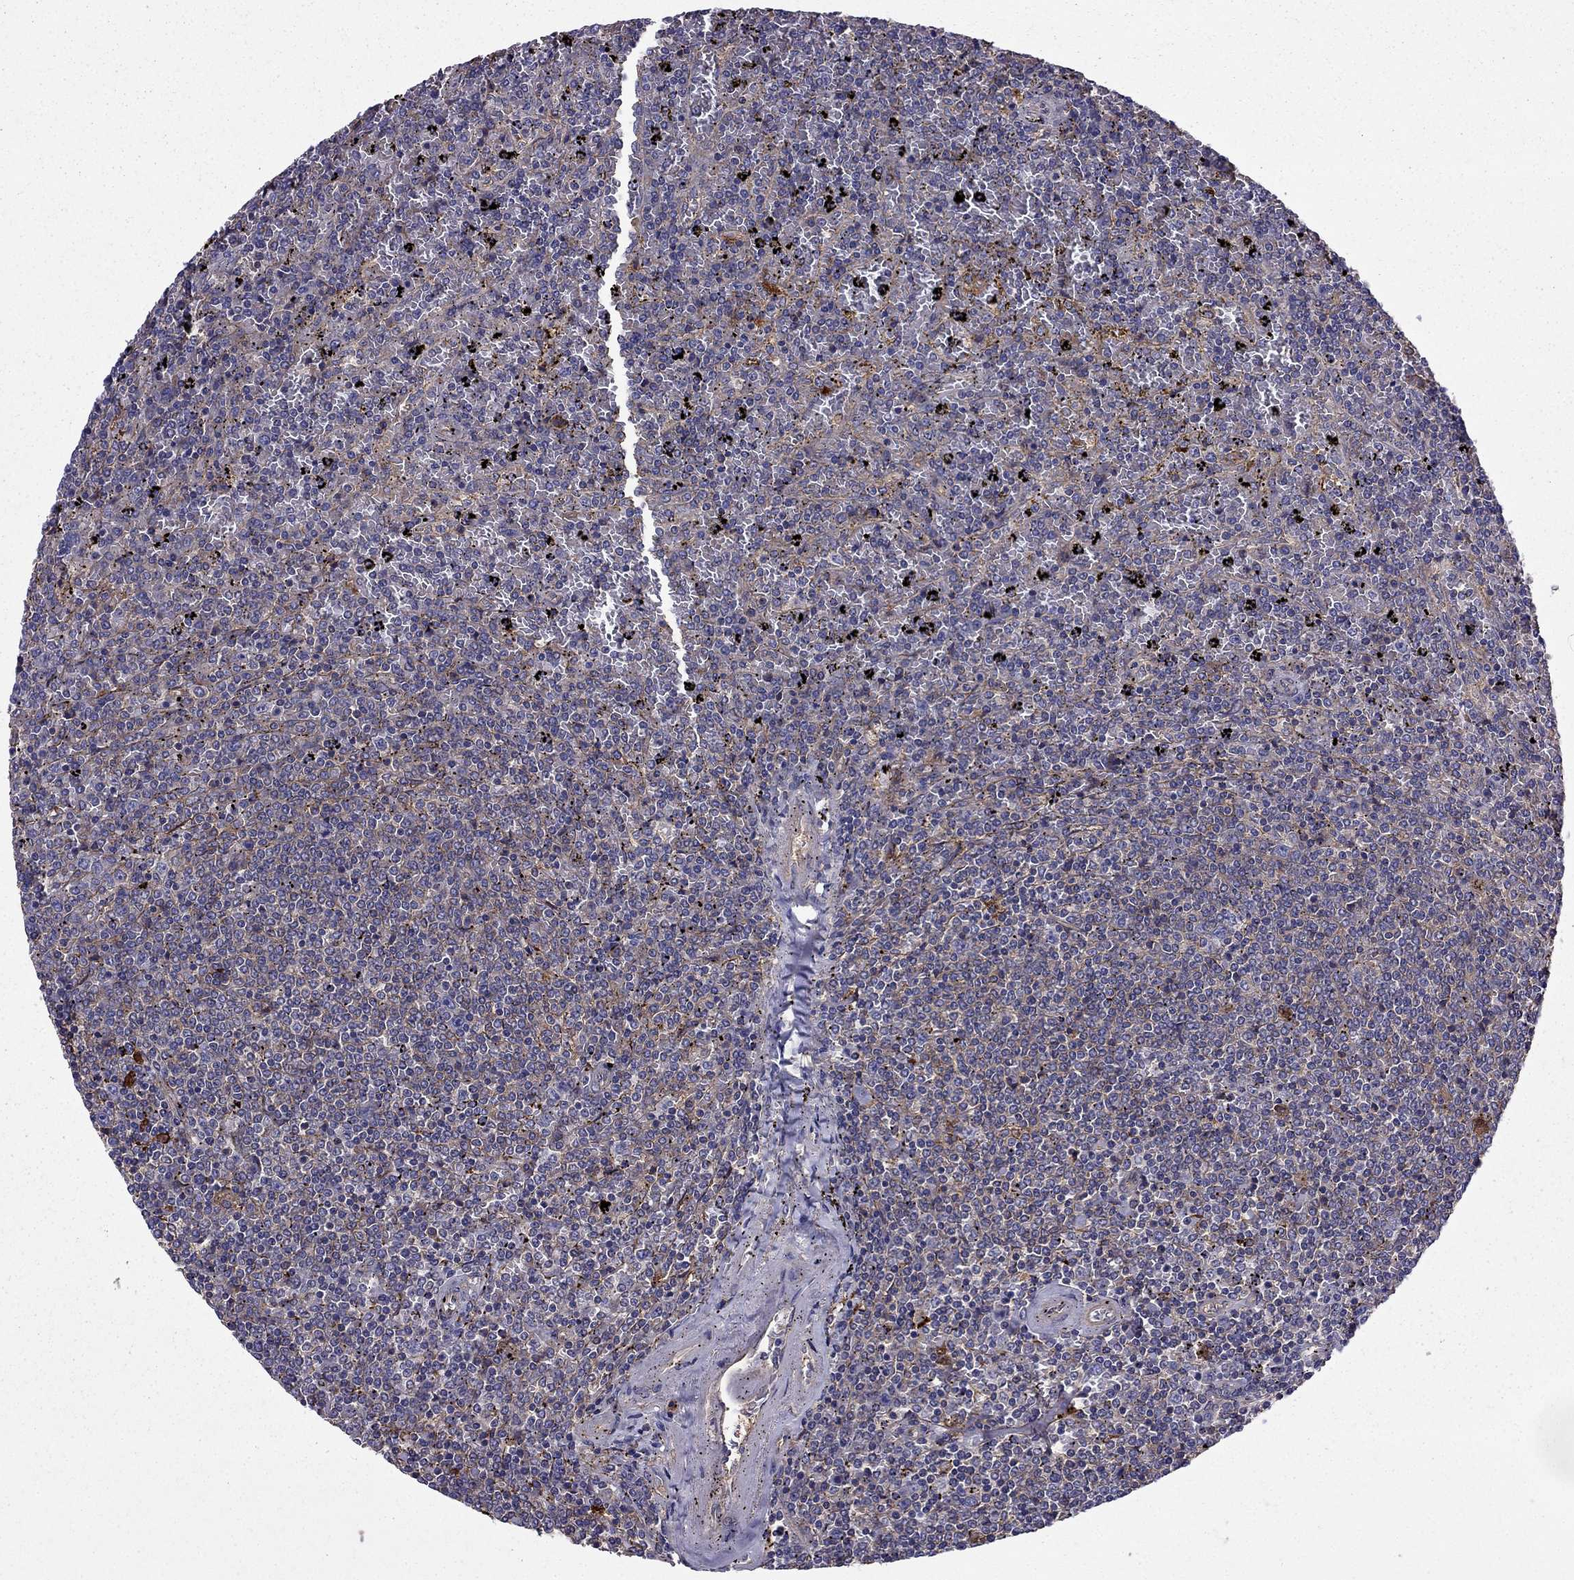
{"staining": {"intensity": "negative", "quantity": "none", "location": "none"}, "tissue": "lymphoma", "cell_type": "Tumor cells", "image_type": "cancer", "snomed": [{"axis": "morphology", "description": "Malignant lymphoma, non-Hodgkin's type, Low grade"}, {"axis": "topography", "description": "Spleen"}], "caption": "High magnification brightfield microscopy of lymphoma stained with DAB (brown) and counterstained with hematoxylin (blue): tumor cells show no significant expression. (DAB immunohistochemistry visualized using brightfield microscopy, high magnification).", "gene": "ITGB1", "patient": {"sex": "female", "age": 77}}